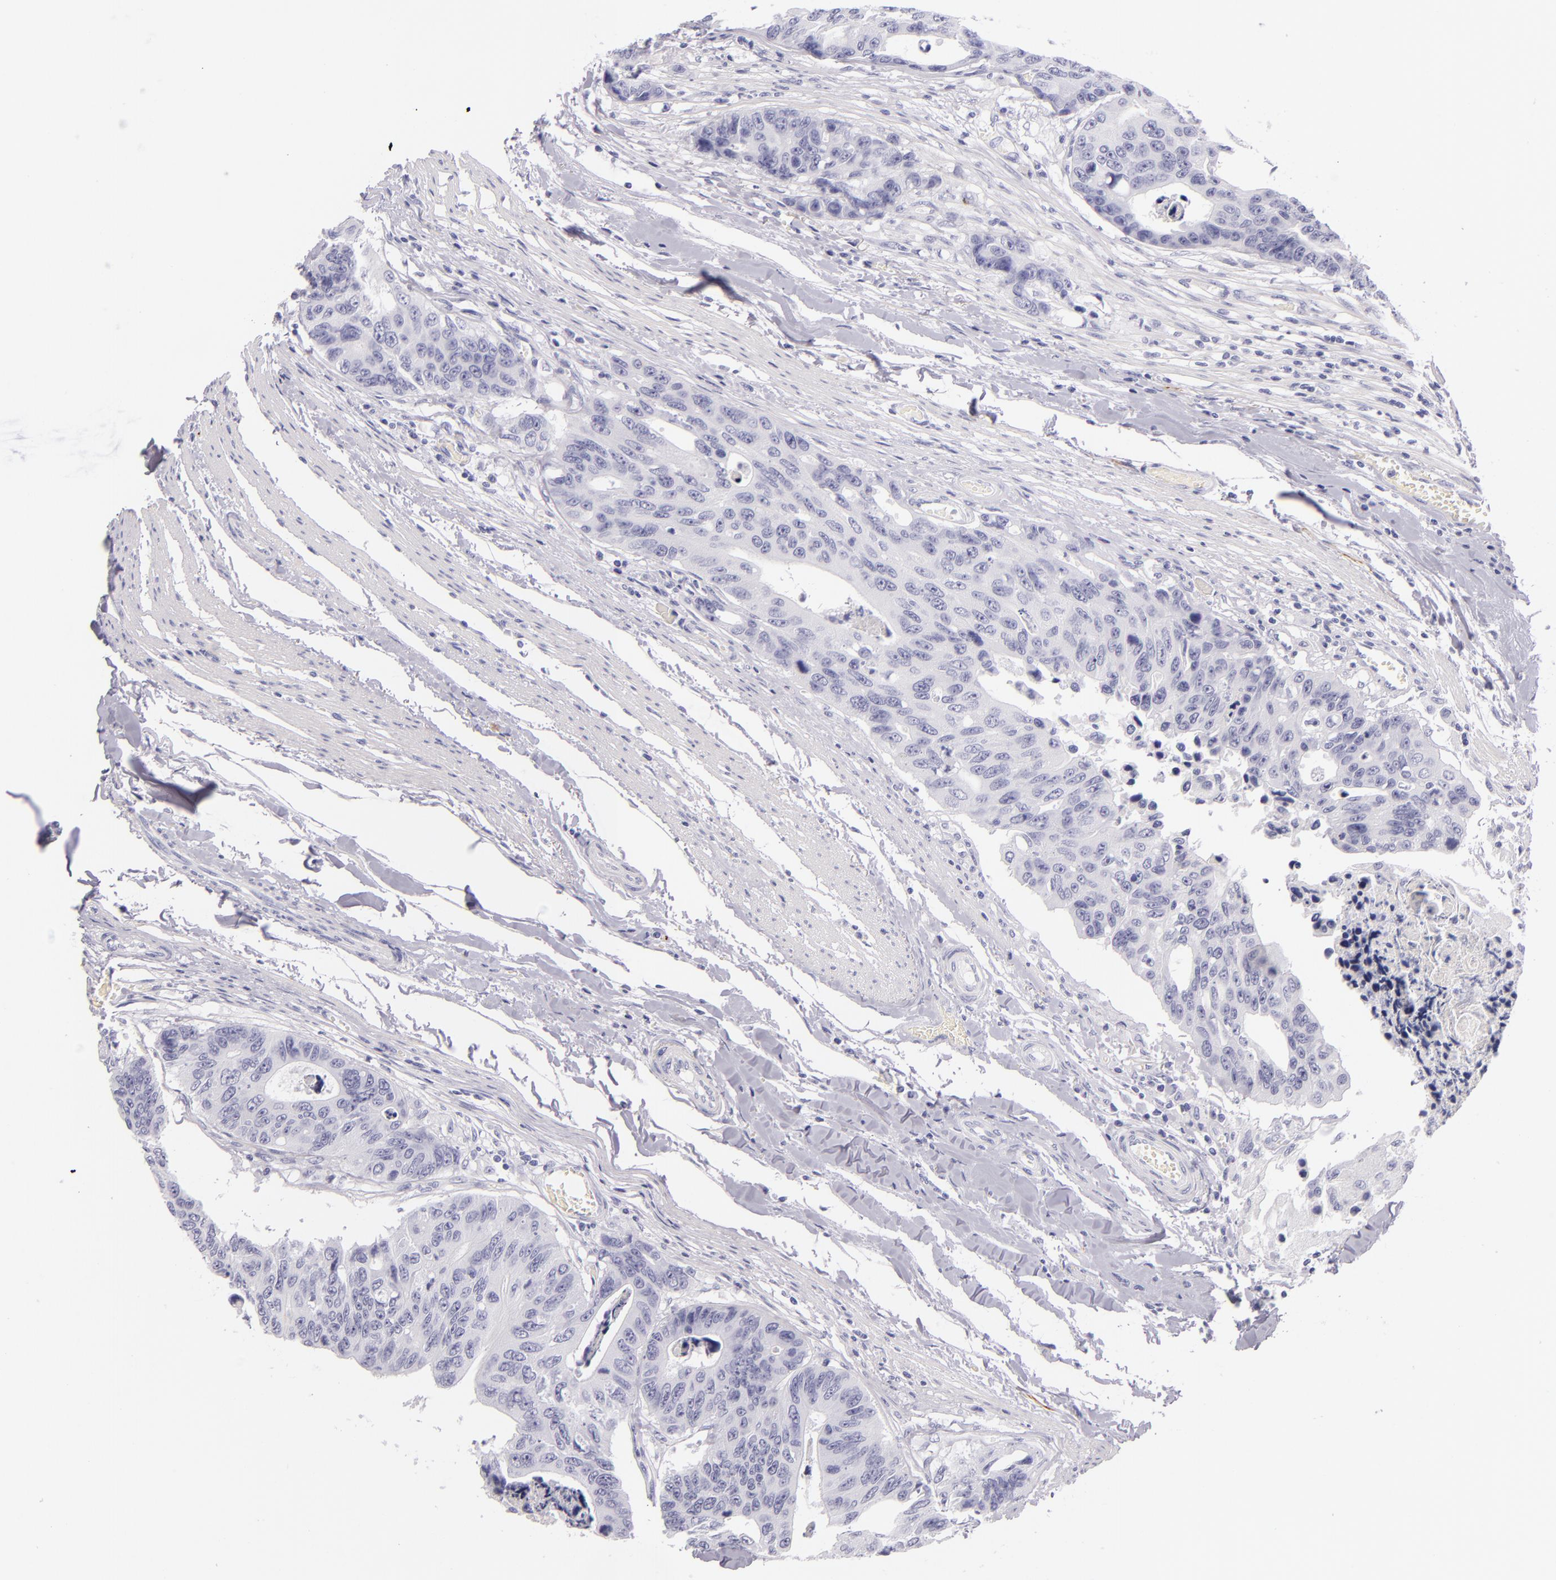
{"staining": {"intensity": "negative", "quantity": "none", "location": "none"}, "tissue": "colorectal cancer", "cell_type": "Tumor cells", "image_type": "cancer", "snomed": [{"axis": "morphology", "description": "Adenocarcinoma, NOS"}, {"axis": "topography", "description": "Colon"}], "caption": "Tumor cells are negative for brown protein staining in colorectal adenocarcinoma. Brightfield microscopy of immunohistochemistry (IHC) stained with DAB (3,3'-diaminobenzidine) (brown) and hematoxylin (blue), captured at high magnification.", "gene": "INA", "patient": {"sex": "female", "age": 86}}